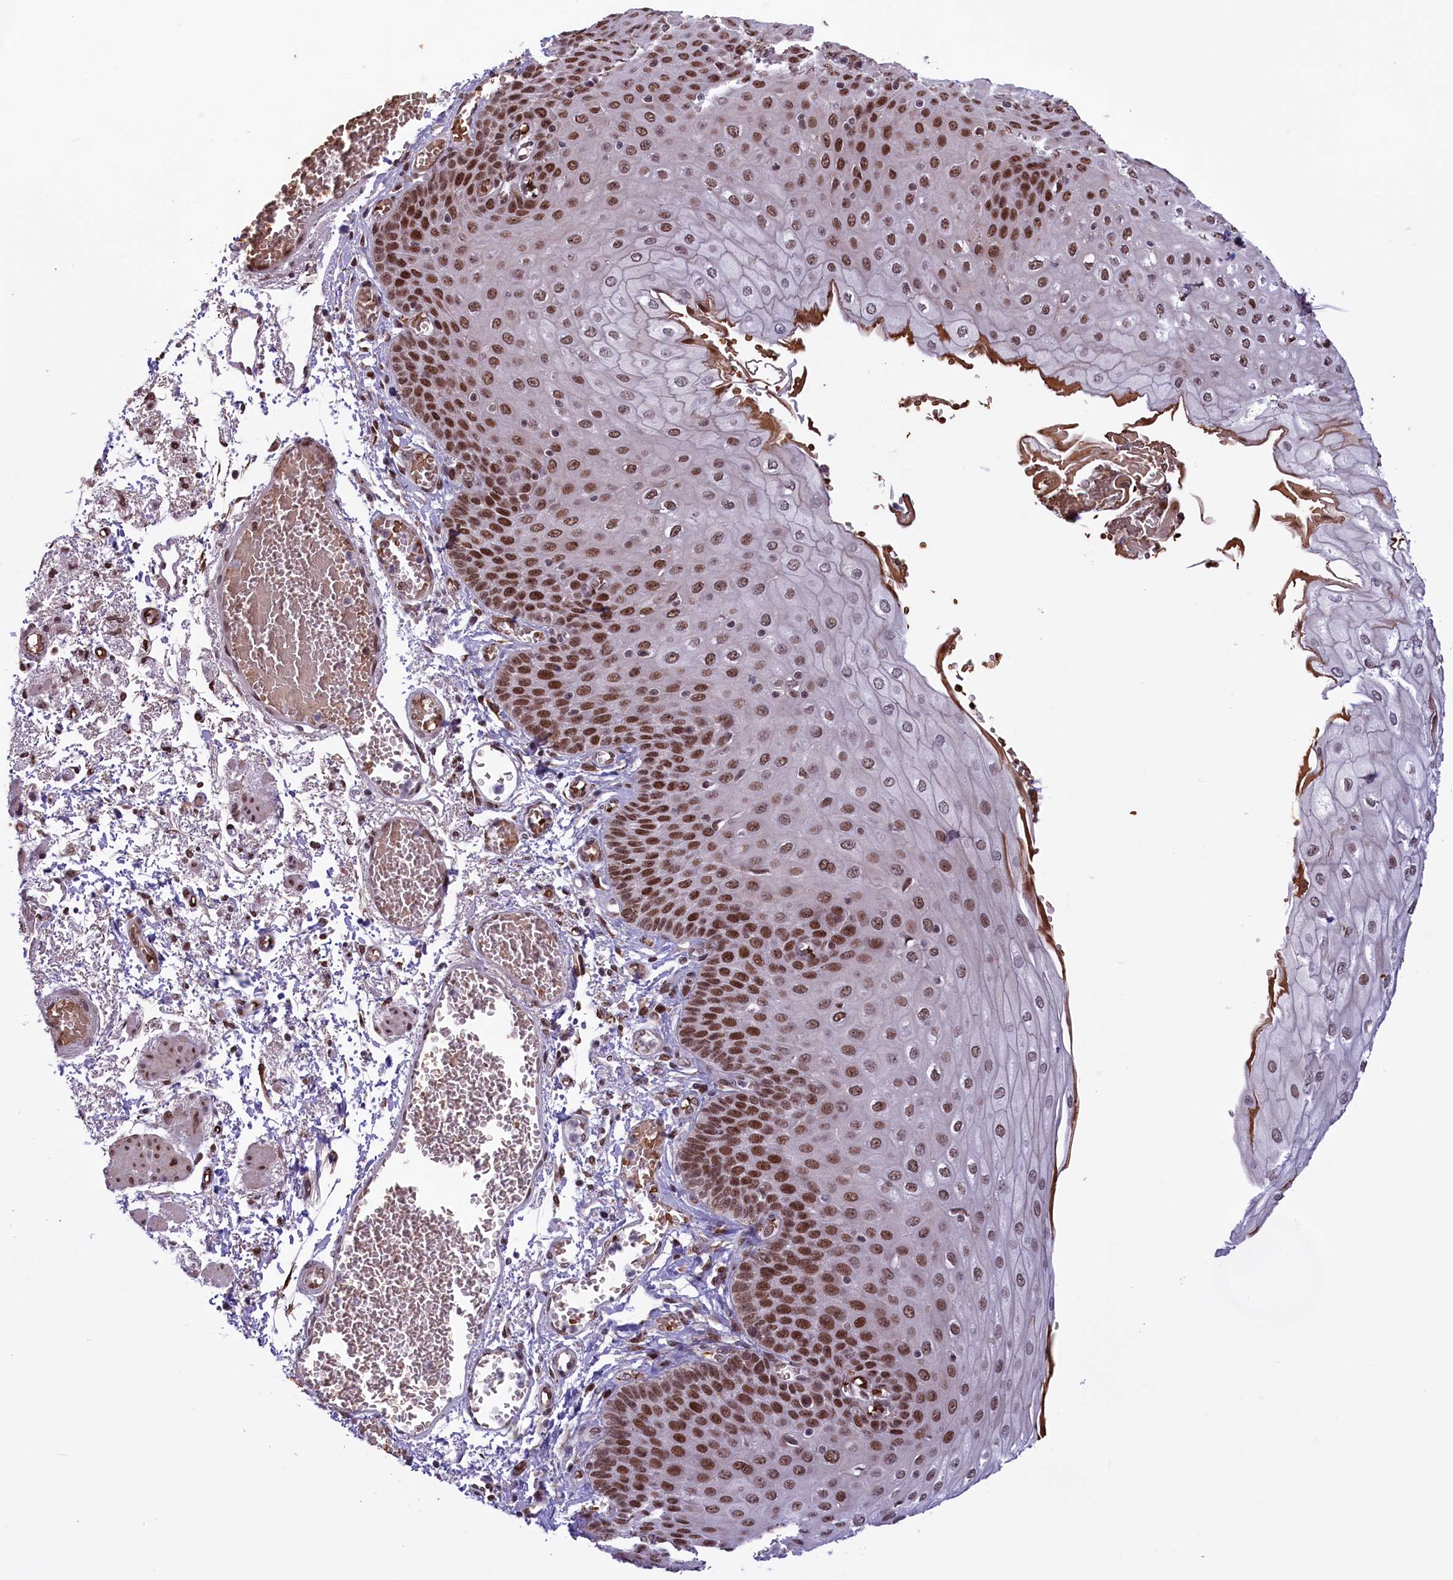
{"staining": {"intensity": "strong", "quantity": ">75%", "location": "nuclear"}, "tissue": "esophagus", "cell_type": "Squamous epithelial cells", "image_type": "normal", "snomed": [{"axis": "morphology", "description": "Normal tissue, NOS"}, {"axis": "topography", "description": "Esophagus"}], "caption": "IHC photomicrograph of benign esophagus: human esophagus stained using immunohistochemistry (IHC) reveals high levels of strong protein expression localized specifically in the nuclear of squamous epithelial cells, appearing as a nuclear brown color.", "gene": "MPHOSPH8", "patient": {"sex": "male", "age": 81}}